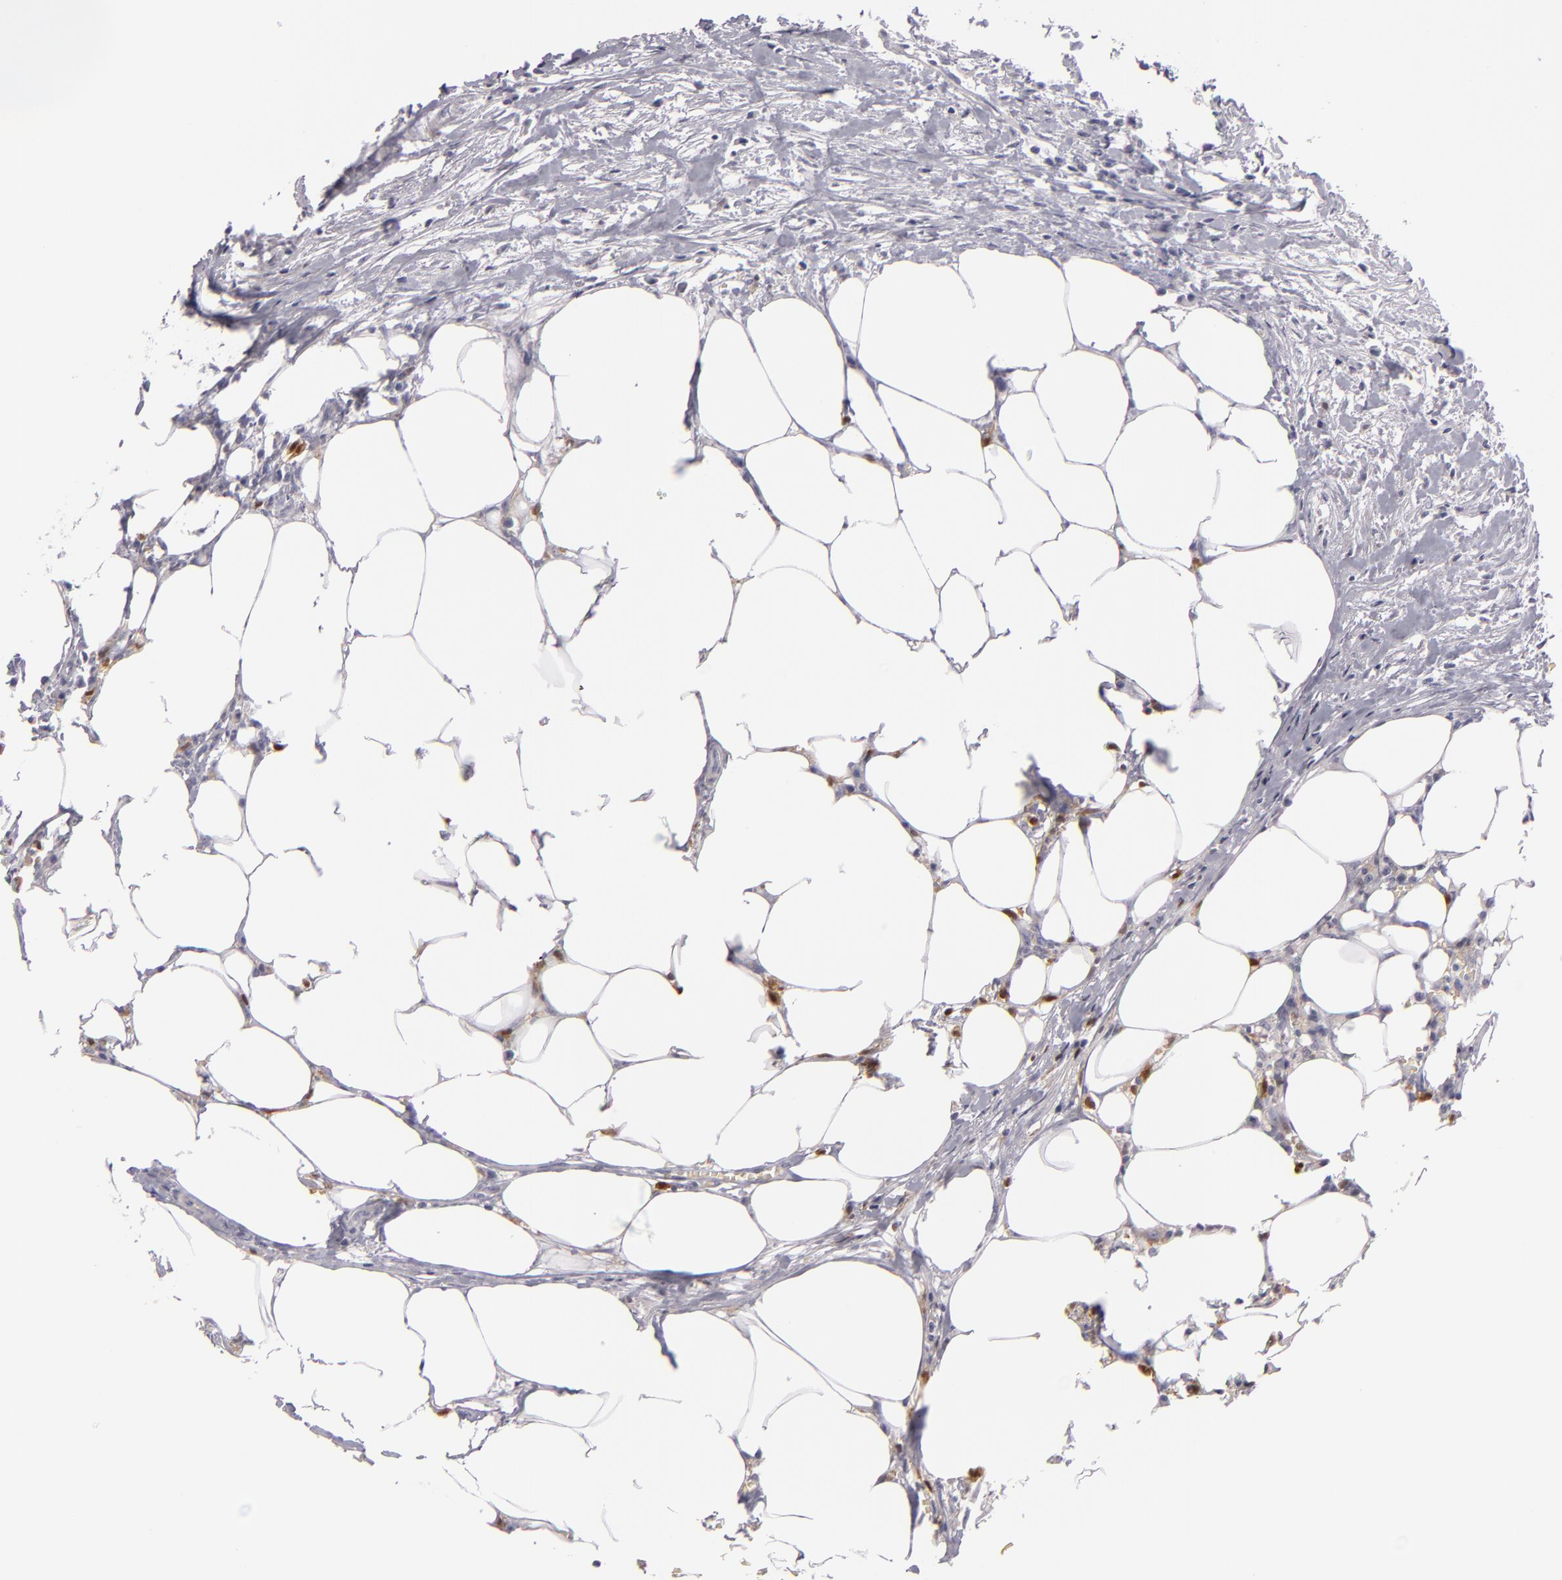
{"staining": {"intensity": "negative", "quantity": "none", "location": "none"}, "tissue": "colorectal cancer", "cell_type": "Tumor cells", "image_type": "cancer", "snomed": [{"axis": "morphology", "description": "Adenocarcinoma, NOS"}, {"axis": "topography", "description": "Colon"}], "caption": "Colorectal cancer (adenocarcinoma) was stained to show a protein in brown. There is no significant staining in tumor cells.", "gene": "F13A1", "patient": {"sex": "male", "age": 55}}